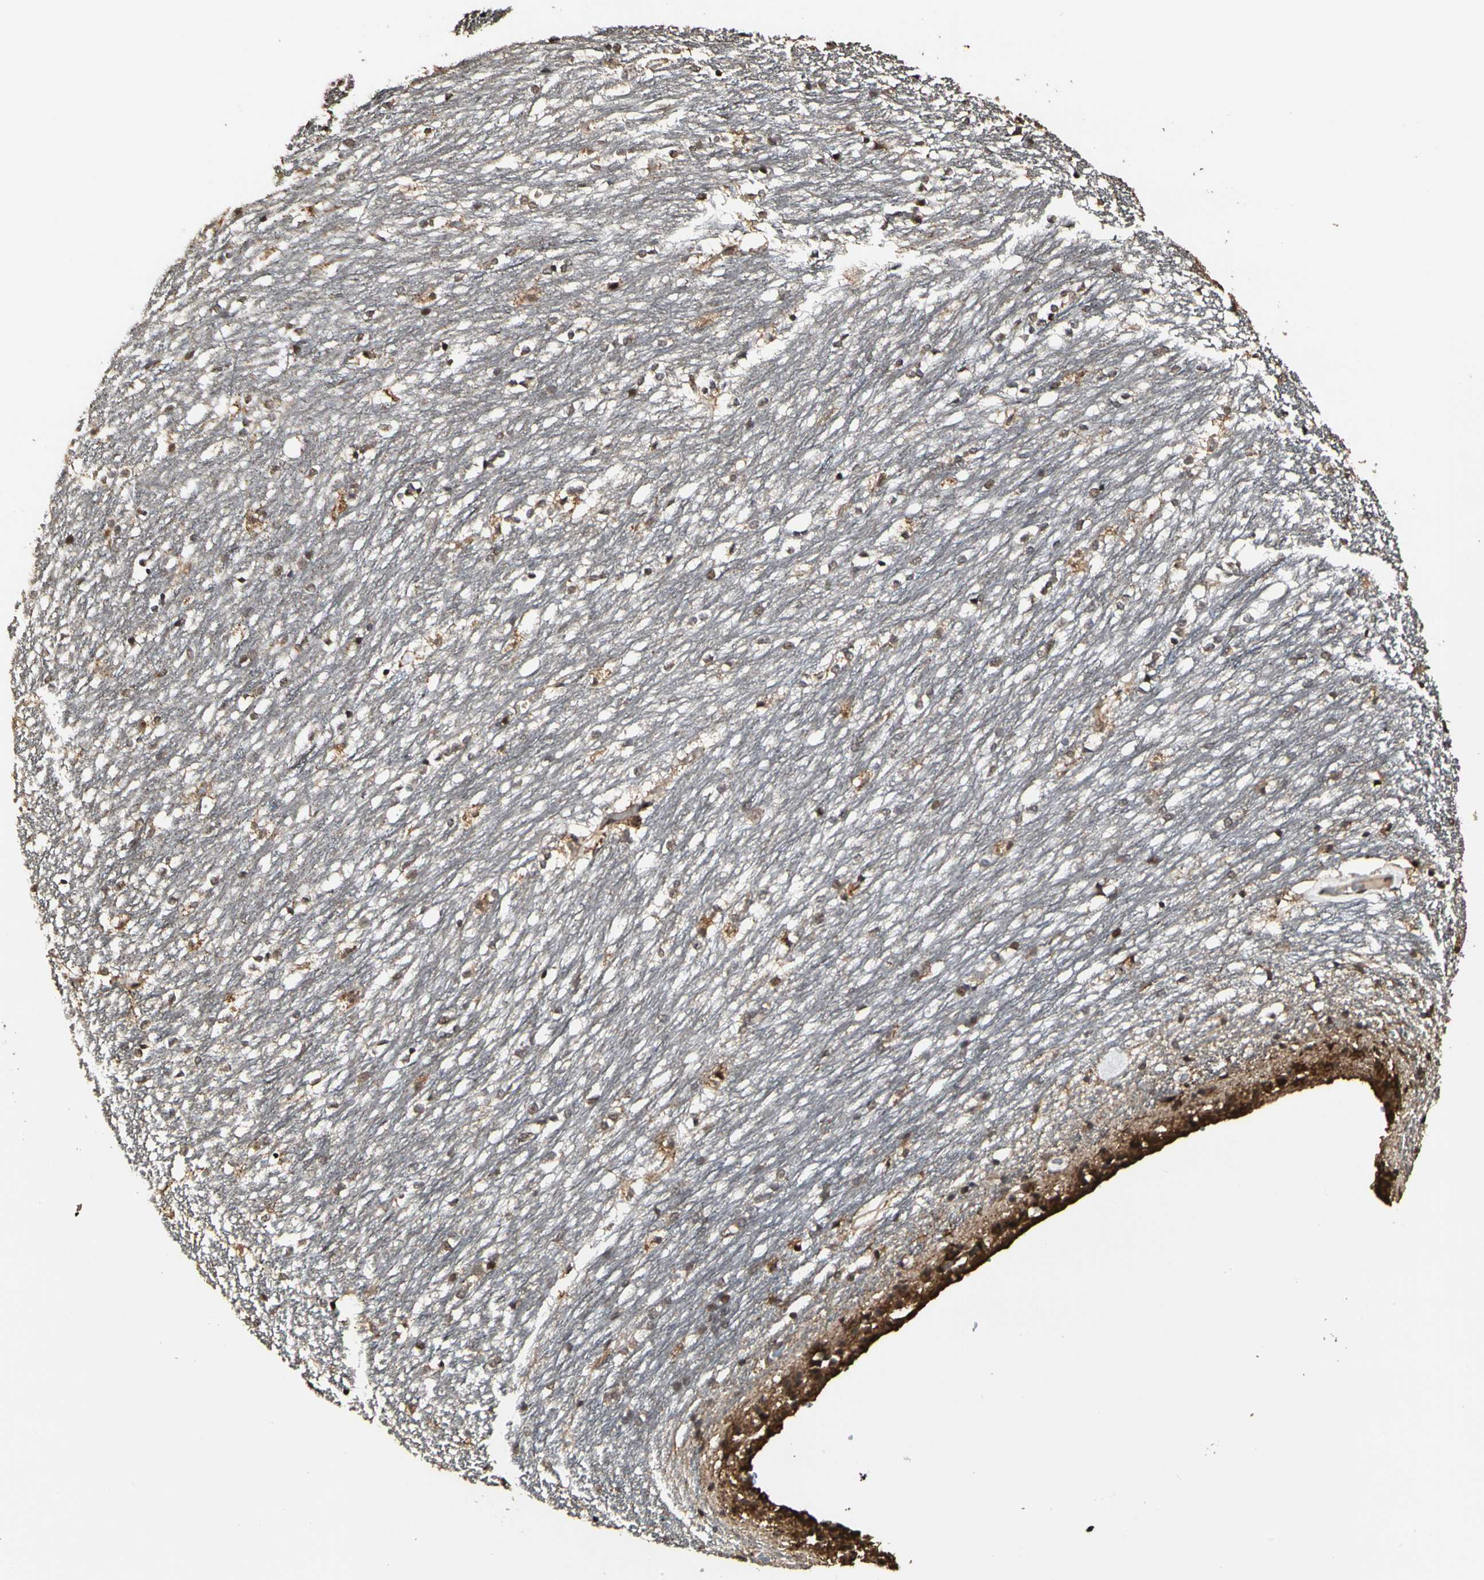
{"staining": {"intensity": "moderate", "quantity": "25%-75%", "location": "cytoplasmic/membranous"}, "tissue": "caudate", "cell_type": "Glial cells", "image_type": "normal", "snomed": [{"axis": "morphology", "description": "Normal tissue, NOS"}, {"axis": "topography", "description": "Lateral ventricle wall"}], "caption": "Immunohistochemical staining of unremarkable caudate displays medium levels of moderate cytoplasmic/membranous positivity in approximately 25%-75% of glial cells. The protein of interest is shown in brown color, while the nuclei are stained blue.", "gene": "TAOK1", "patient": {"sex": "female", "age": 19}}